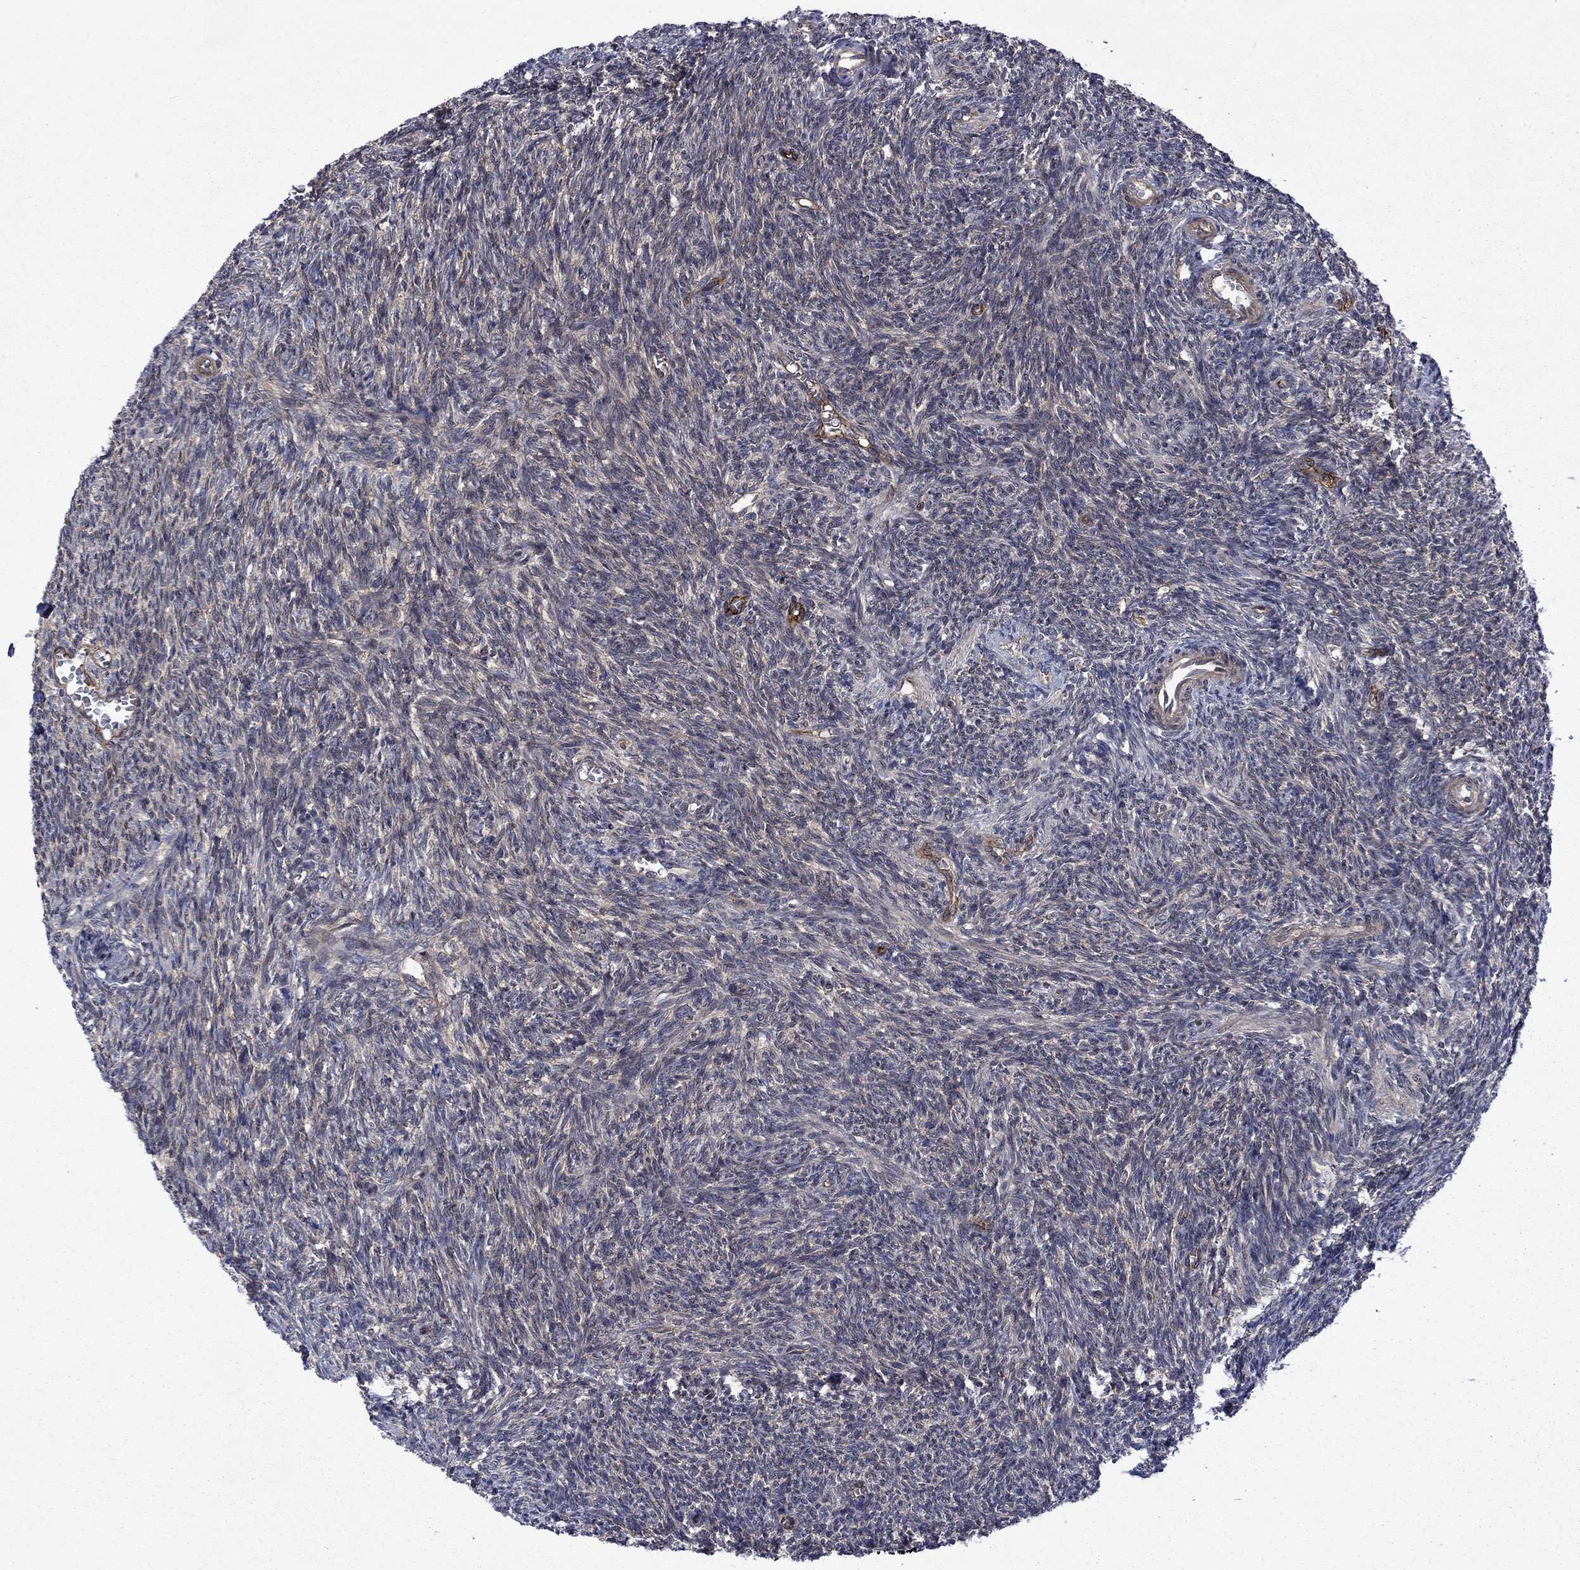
{"staining": {"intensity": "negative", "quantity": "none", "location": "none"}, "tissue": "ovary", "cell_type": "Ovarian stroma cells", "image_type": "normal", "snomed": [{"axis": "morphology", "description": "Normal tissue, NOS"}, {"axis": "topography", "description": "Ovary"}], "caption": "IHC micrograph of unremarkable ovary stained for a protein (brown), which displays no positivity in ovarian stroma cells. (IHC, brightfield microscopy, high magnification).", "gene": "TMEM33", "patient": {"sex": "female", "age": 27}}